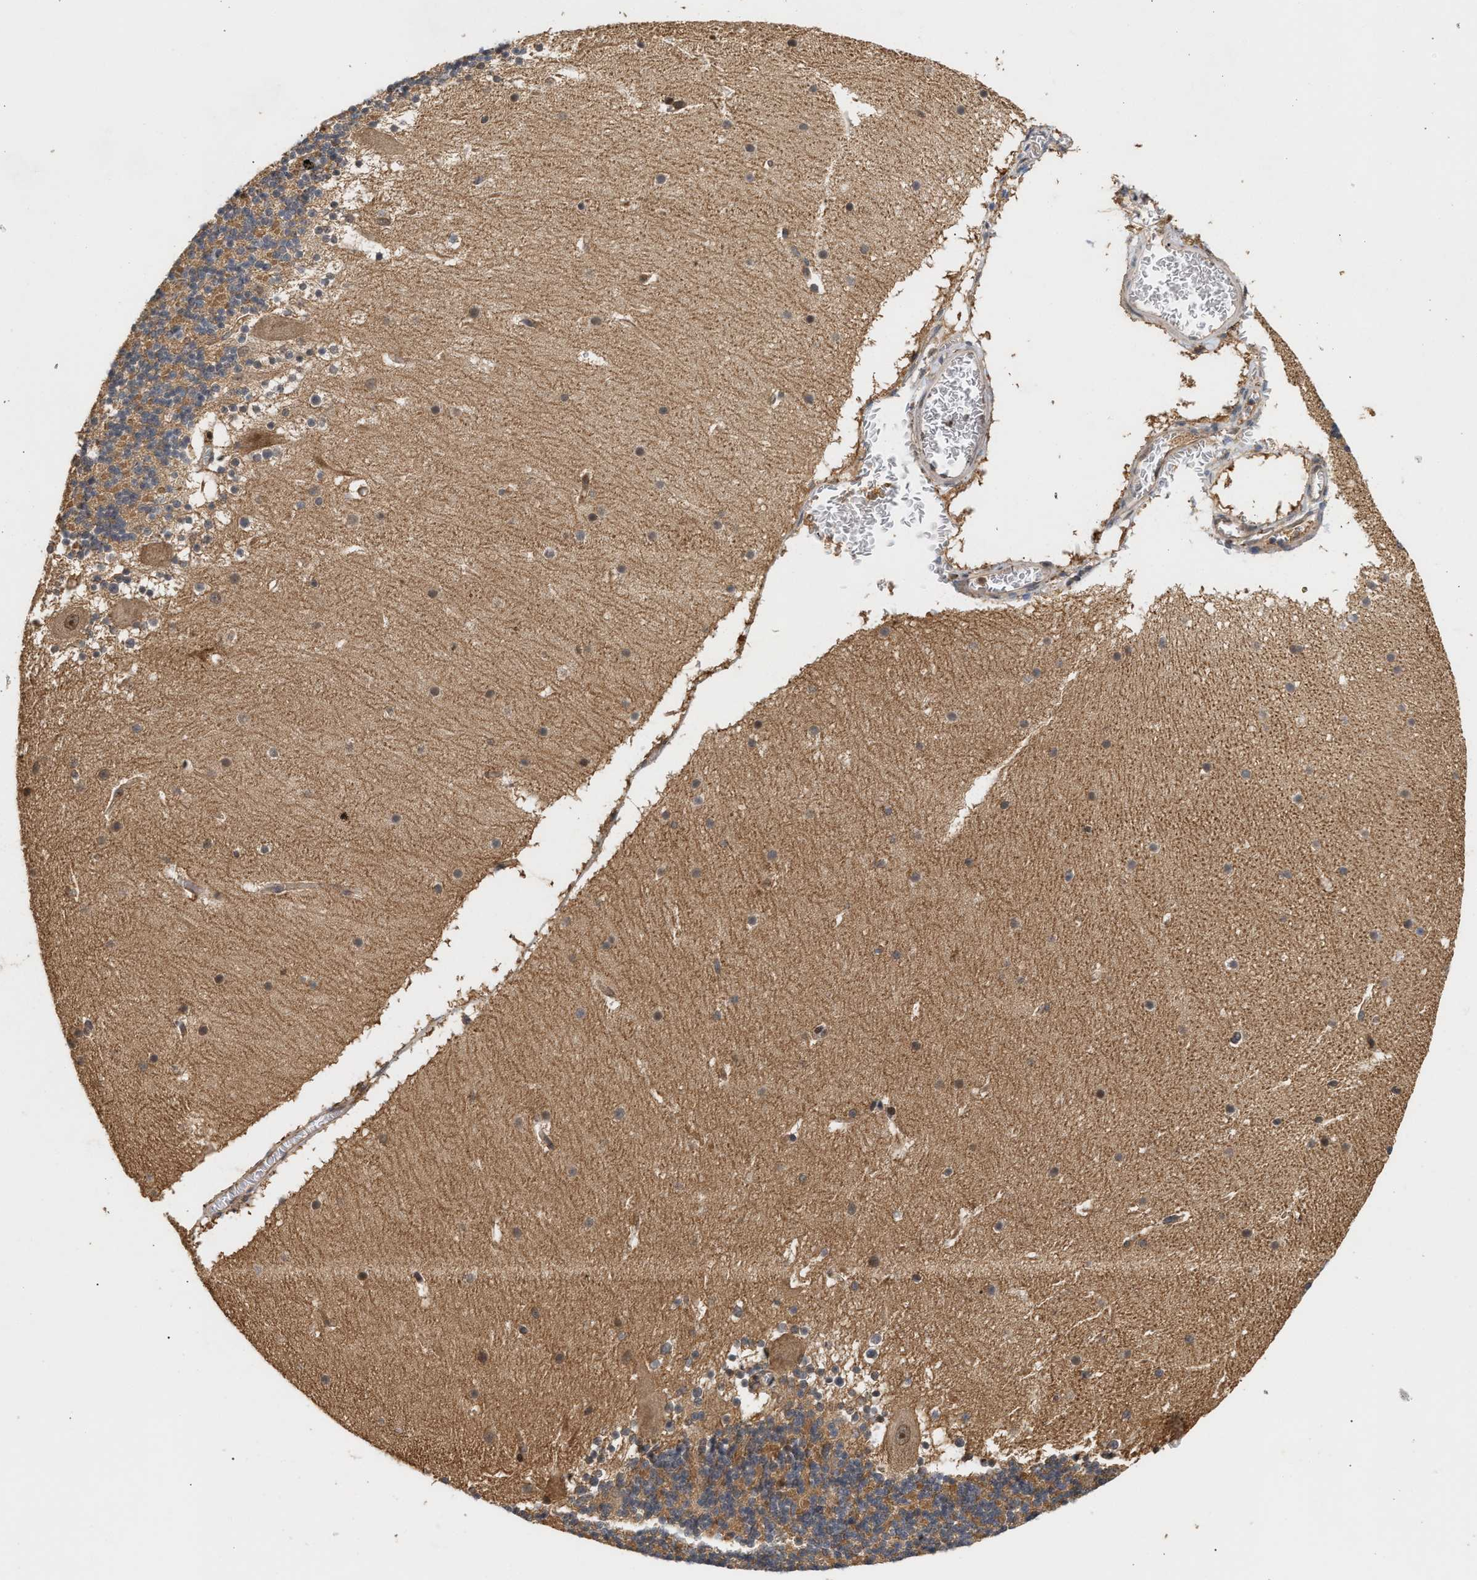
{"staining": {"intensity": "moderate", "quantity": ">75%", "location": "cytoplasmic/membranous"}, "tissue": "cerebellum", "cell_type": "Cells in granular layer", "image_type": "normal", "snomed": [{"axis": "morphology", "description": "Normal tissue, NOS"}, {"axis": "topography", "description": "Cerebellum"}], "caption": "Protein staining demonstrates moderate cytoplasmic/membranous staining in about >75% of cells in granular layer in normal cerebellum. The staining was performed using DAB (3,3'-diaminobenzidine), with brown indicating positive protein expression. Nuclei are stained blue with hematoxylin.", "gene": "ABHD5", "patient": {"sex": "male", "age": 45}}